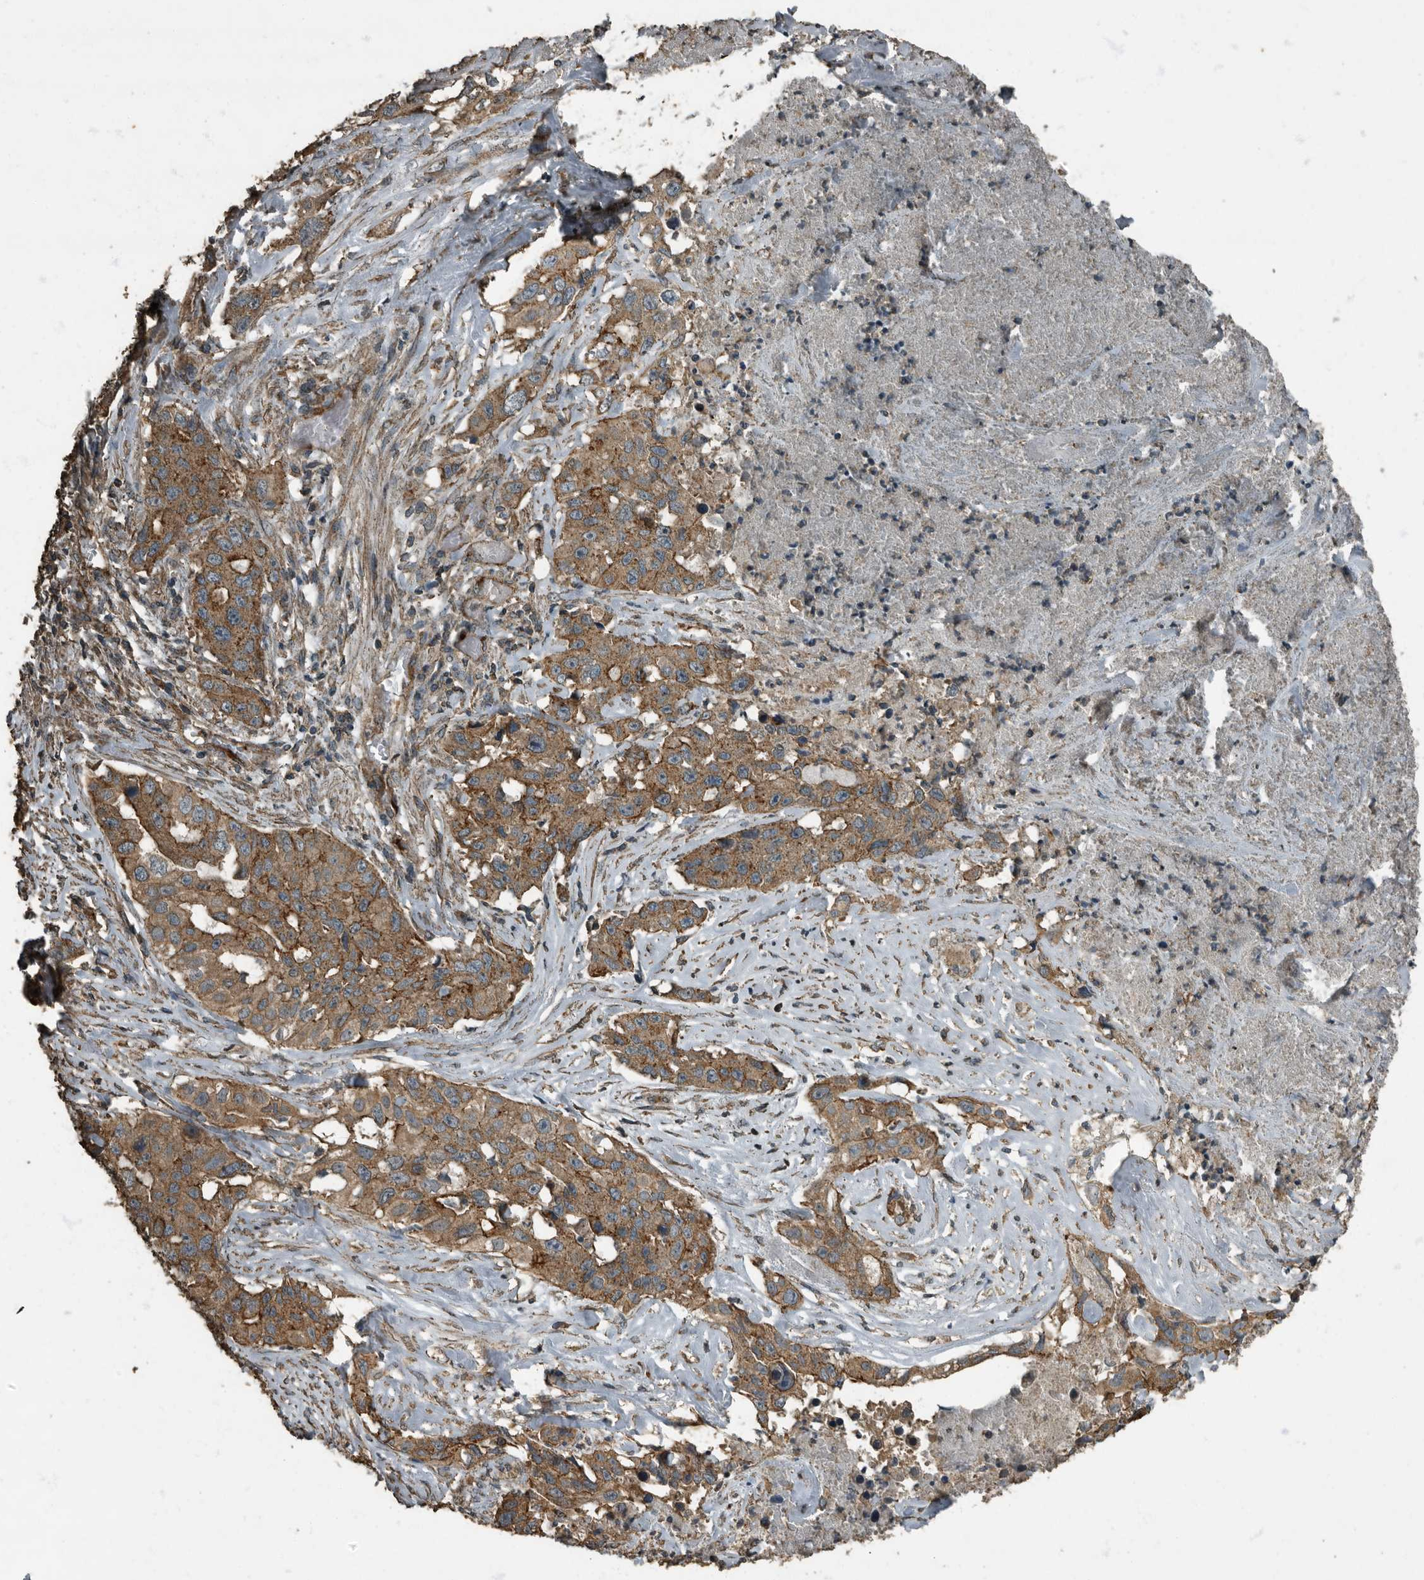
{"staining": {"intensity": "moderate", "quantity": ">75%", "location": "cytoplasmic/membranous"}, "tissue": "lung cancer", "cell_type": "Tumor cells", "image_type": "cancer", "snomed": [{"axis": "morphology", "description": "Adenocarcinoma, NOS"}, {"axis": "topography", "description": "Lung"}], "caption": "This micrograph displays immunohistochemistry staining of human lung cancer (adenocarcinoma), with medium moderate cytoplasmic/membranous staining in approximately >75% of tumor cells.", "gene": "IL15RA", "patient": {"sex": "female", "age": 51}}